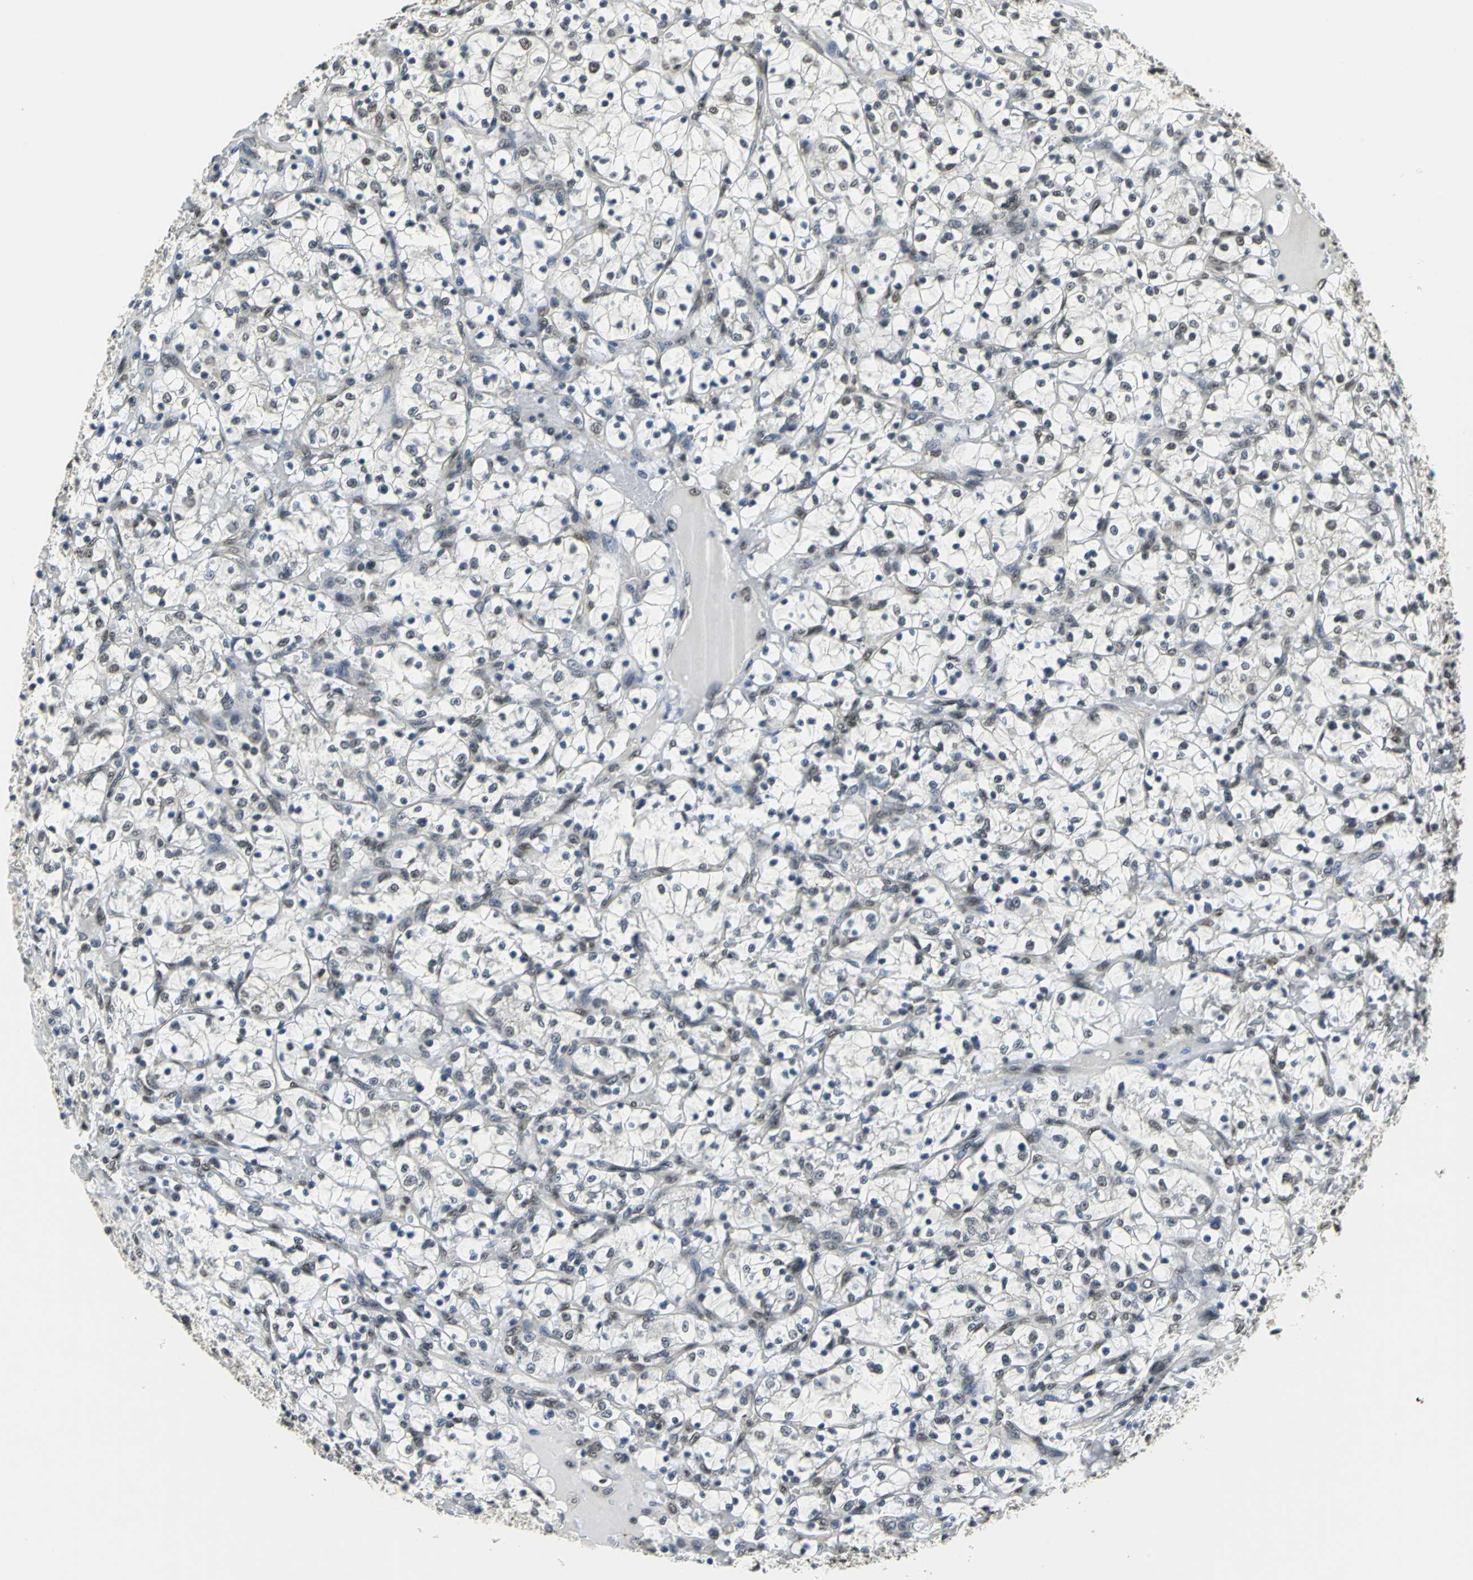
{"staining": {"intensity": "moderate", "quantity": "25%-75%", "location": "nuclear"}, "tissue": "renal cancer", "cell_type": "Tumor cells", "image_type": "cancer", "snomed": [{"axis": "morphology", "description": "Adenocarcinoma, NOS"}, {"axis": "topography", "description": "Kidney"}], "caption": "High-magnification brightfield microscopy of renal cancer stained with DAB (brown) and counterstained with hematoxylin (blue). tumor cells exhibit moderate nuclear staining is present in approximately25%-75% of cells.", "gene": "RBM14", "patient": {"sex": "female", "age": 69}}